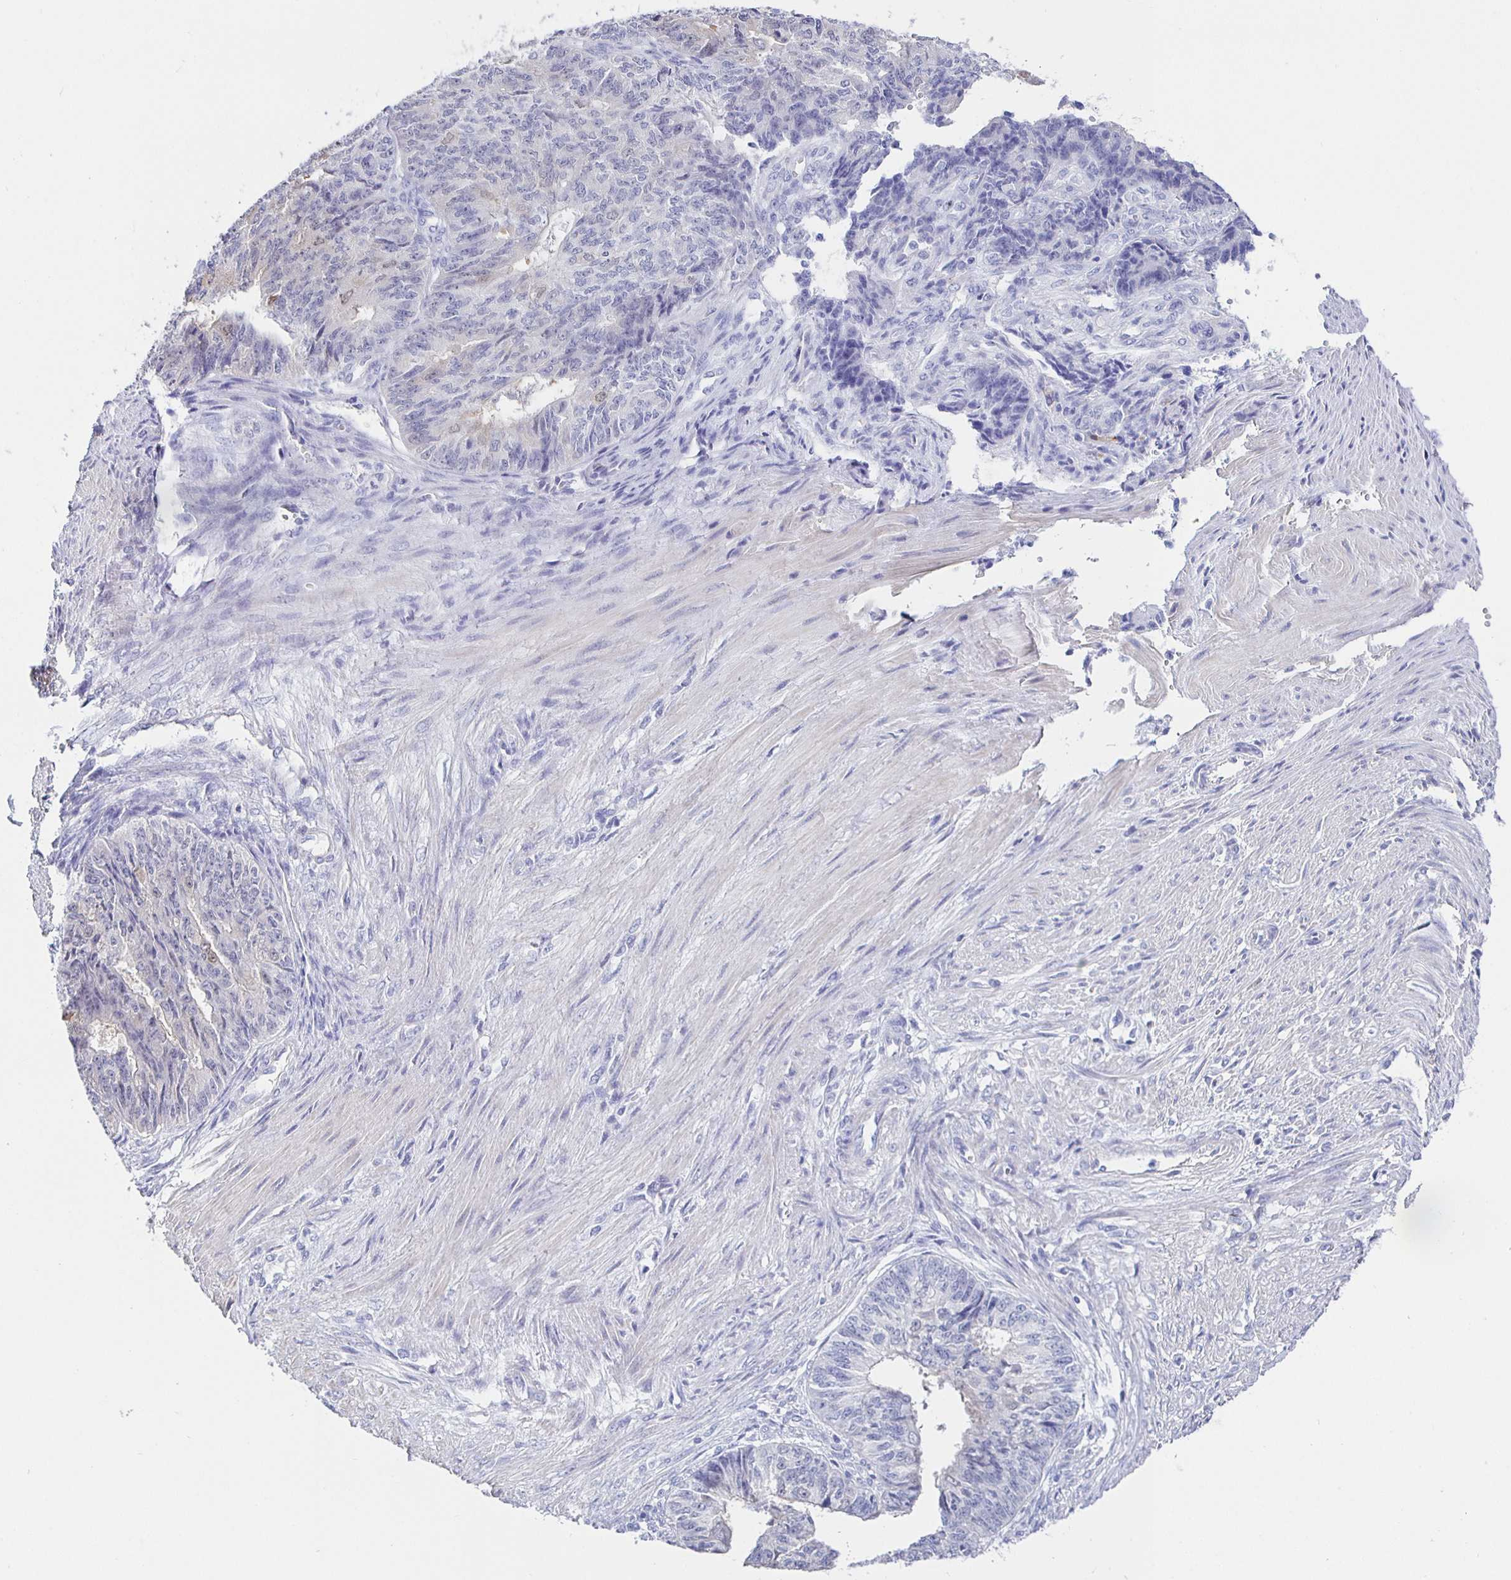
{"staining": {"intensity": "negative", "quantity": "none", "location": "none"}, "tissue": "endometrial cancer", "cell_type": "Tumor cells", "image_type": "cancer", "snomed": [{"axis": "morphology", "description": "Adenocarcinoma, NOS"}, {"axis": "topography", "description": "Endometrium"}], "caption": "Immunohistochemical staining of endometrial cancer (adenocarcinoma) displays no significant staining in tumor cells. (DAB (3,3'-diaminobenzidine) immunohistochemistry, high magnification).", "gene": "HSPA4L", "patient": {"sex": "female", "age": 32}}